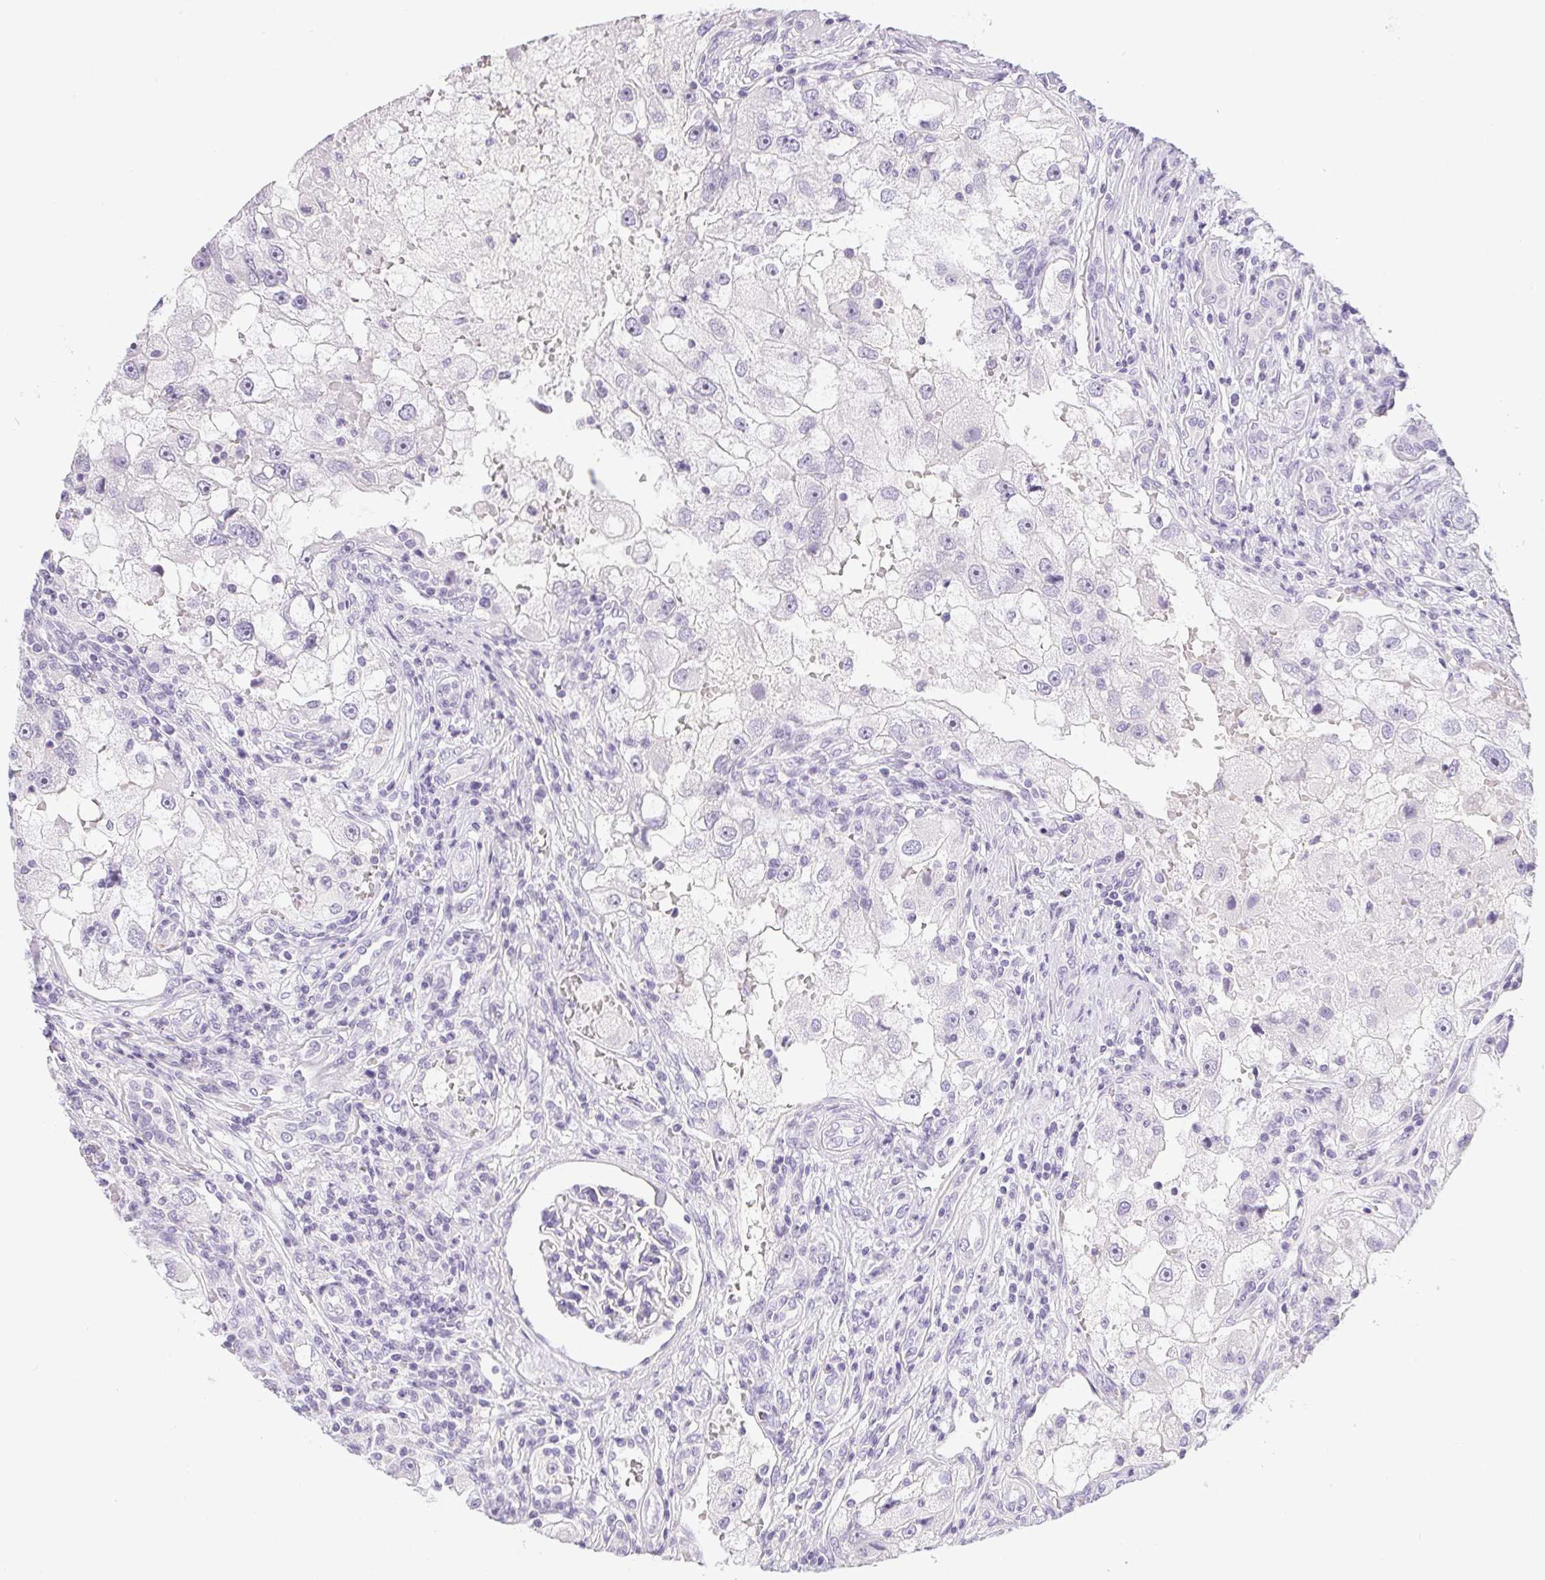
{"staining": {"intensity": "negative", "quantity": "none", "location": "none"}, "tissue": "renal cancer", "cell_type": "Tumor cells", "image_type": "cancer", "snomed": [{"axis": "morphology", "description": "Adenocarcinoma, NOS"}, {"axis": "topography", "description": "Kidney"}], "caption": "Tumor cells are negative for brown protein staining in renal adenocarcinoma.", "gene": "PPY", "patient": {"sex": "male", "age": 63}}